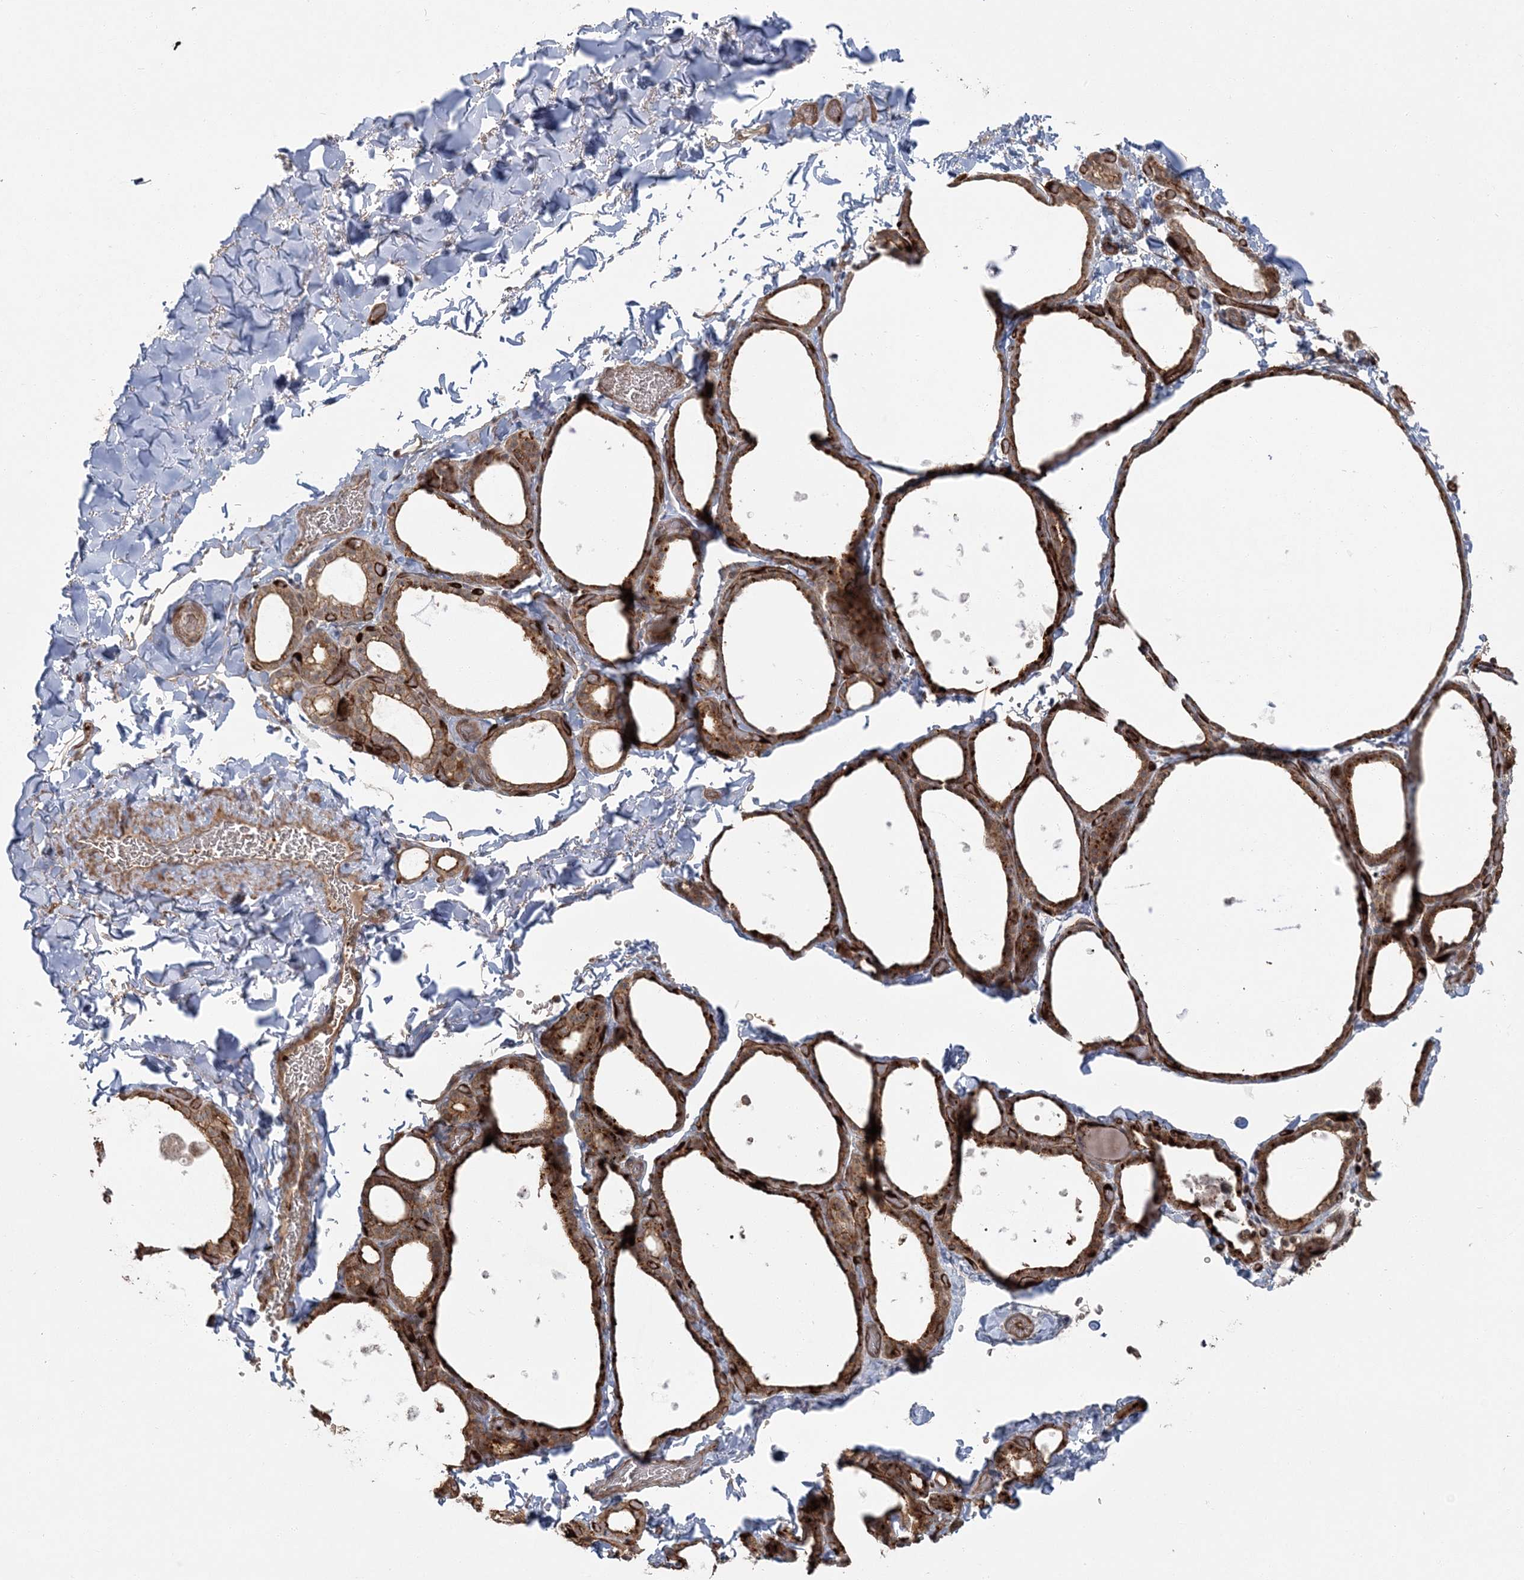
{"staining": {"intensity": "moderate", "quantity": ">75%", "location": "cytoplasmic/membranous"}, "tissue": "thyroid gland", "cell_type": "Glandular cells", "image_type": "normal", "snomed": [{"axis": "morphology", "description": "Normal tissue, NOS"}, {"axis": "topography", "description": "Thyroid gland"}], "caption": "Thyroid gland stained with IHC displays moderate cytoplasmic/membranous positivity in about >75% of glandular cells.", "gene": "RGCC", "patient": {"sex": "female", "age": 44}}